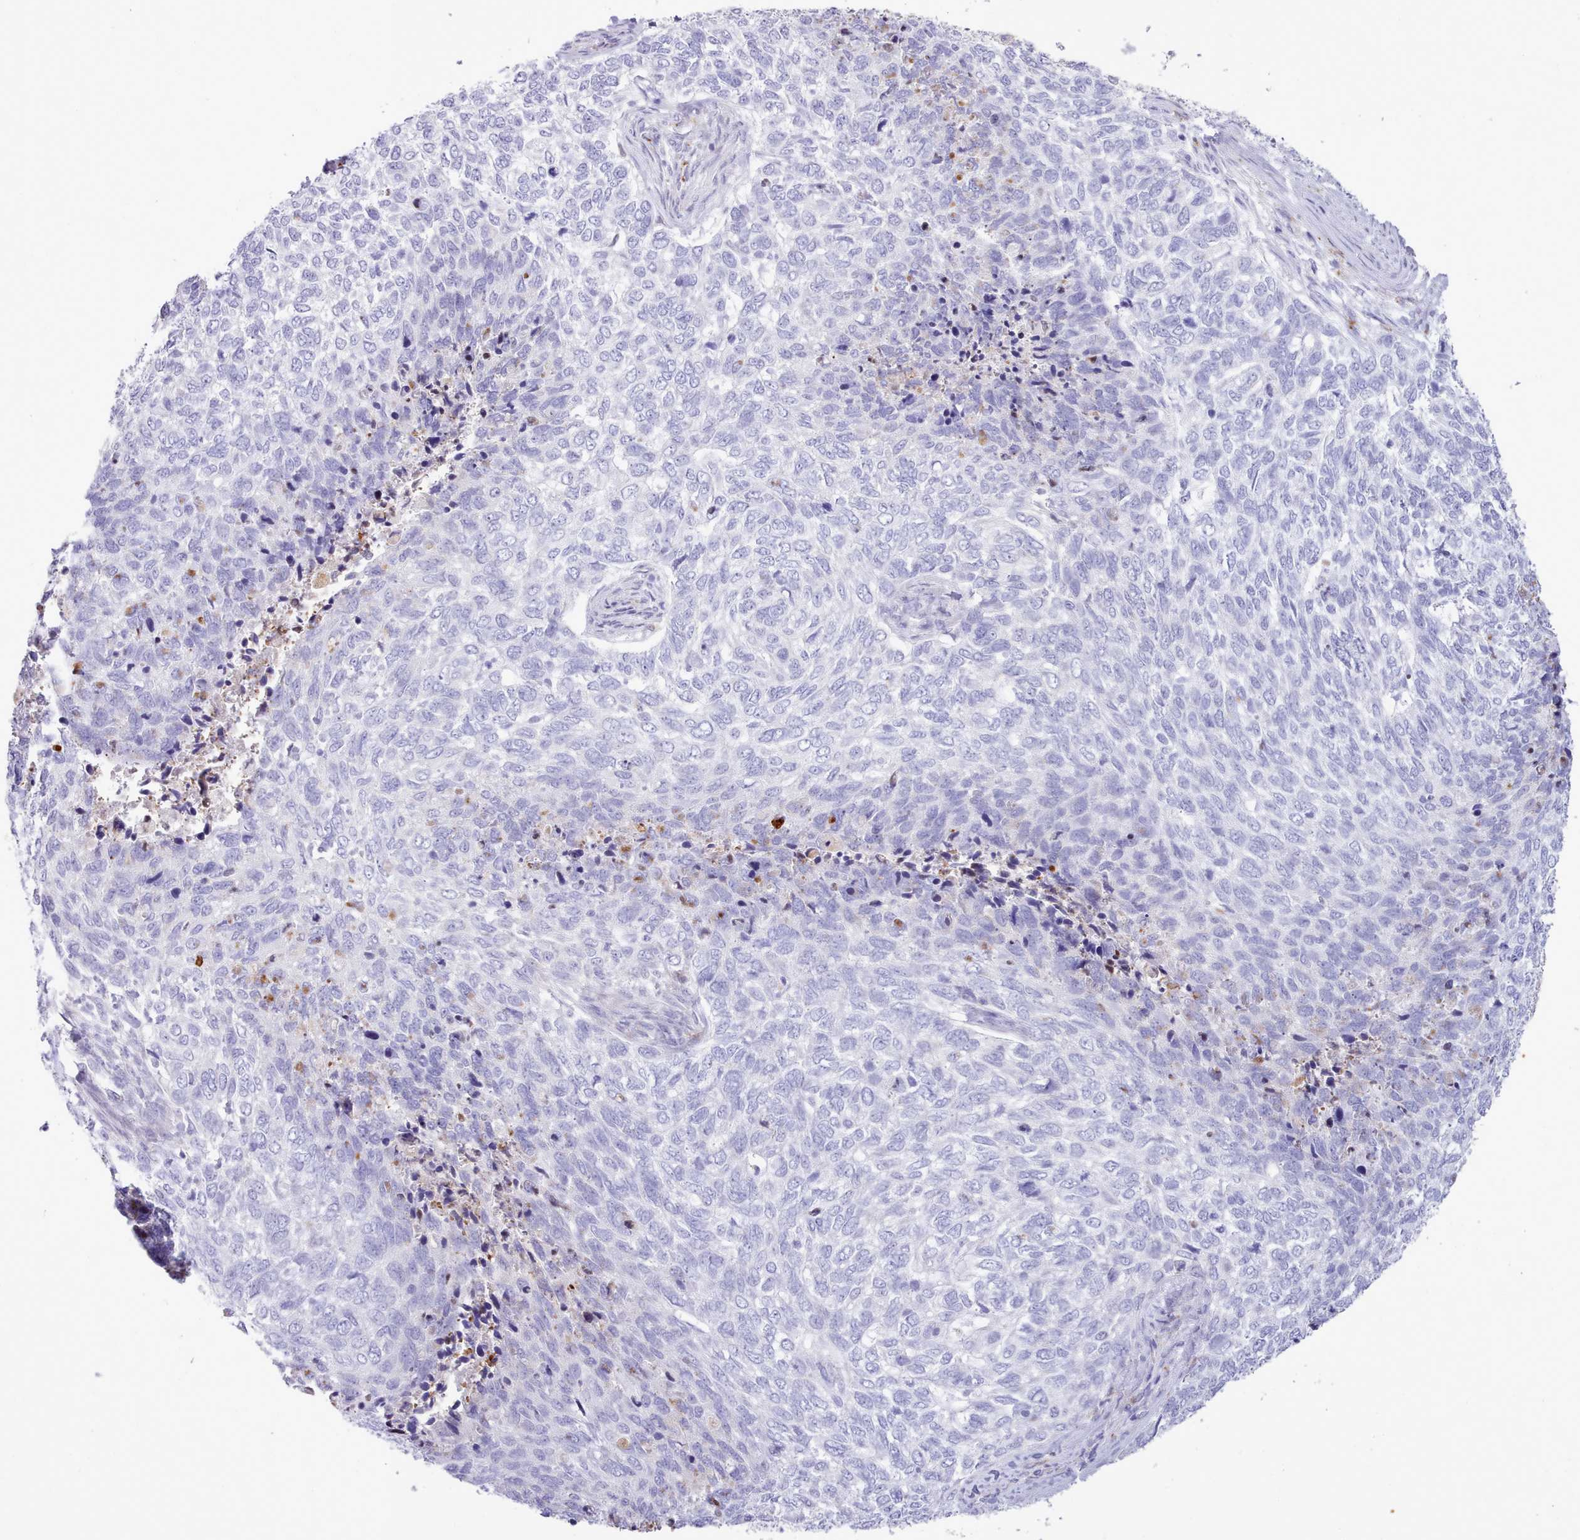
{"staining": {"intensity": "negative", "quantity": "none", "location": "none"}, "tissue": "skin cancer", "cell_type": "Tumor cells", "image_type": "cancer", "snomed": [{"axis": "morphology", "description": "Basal cell carcinoma"}, {"axis": "topography", "description": "Skin"}], "caption": "A histopathology image of human skin basal cell carcinoma is negative for staining in tumor cells.", "gene": "SRD5A1", "patient": {"sex": "female", "age": 65}}